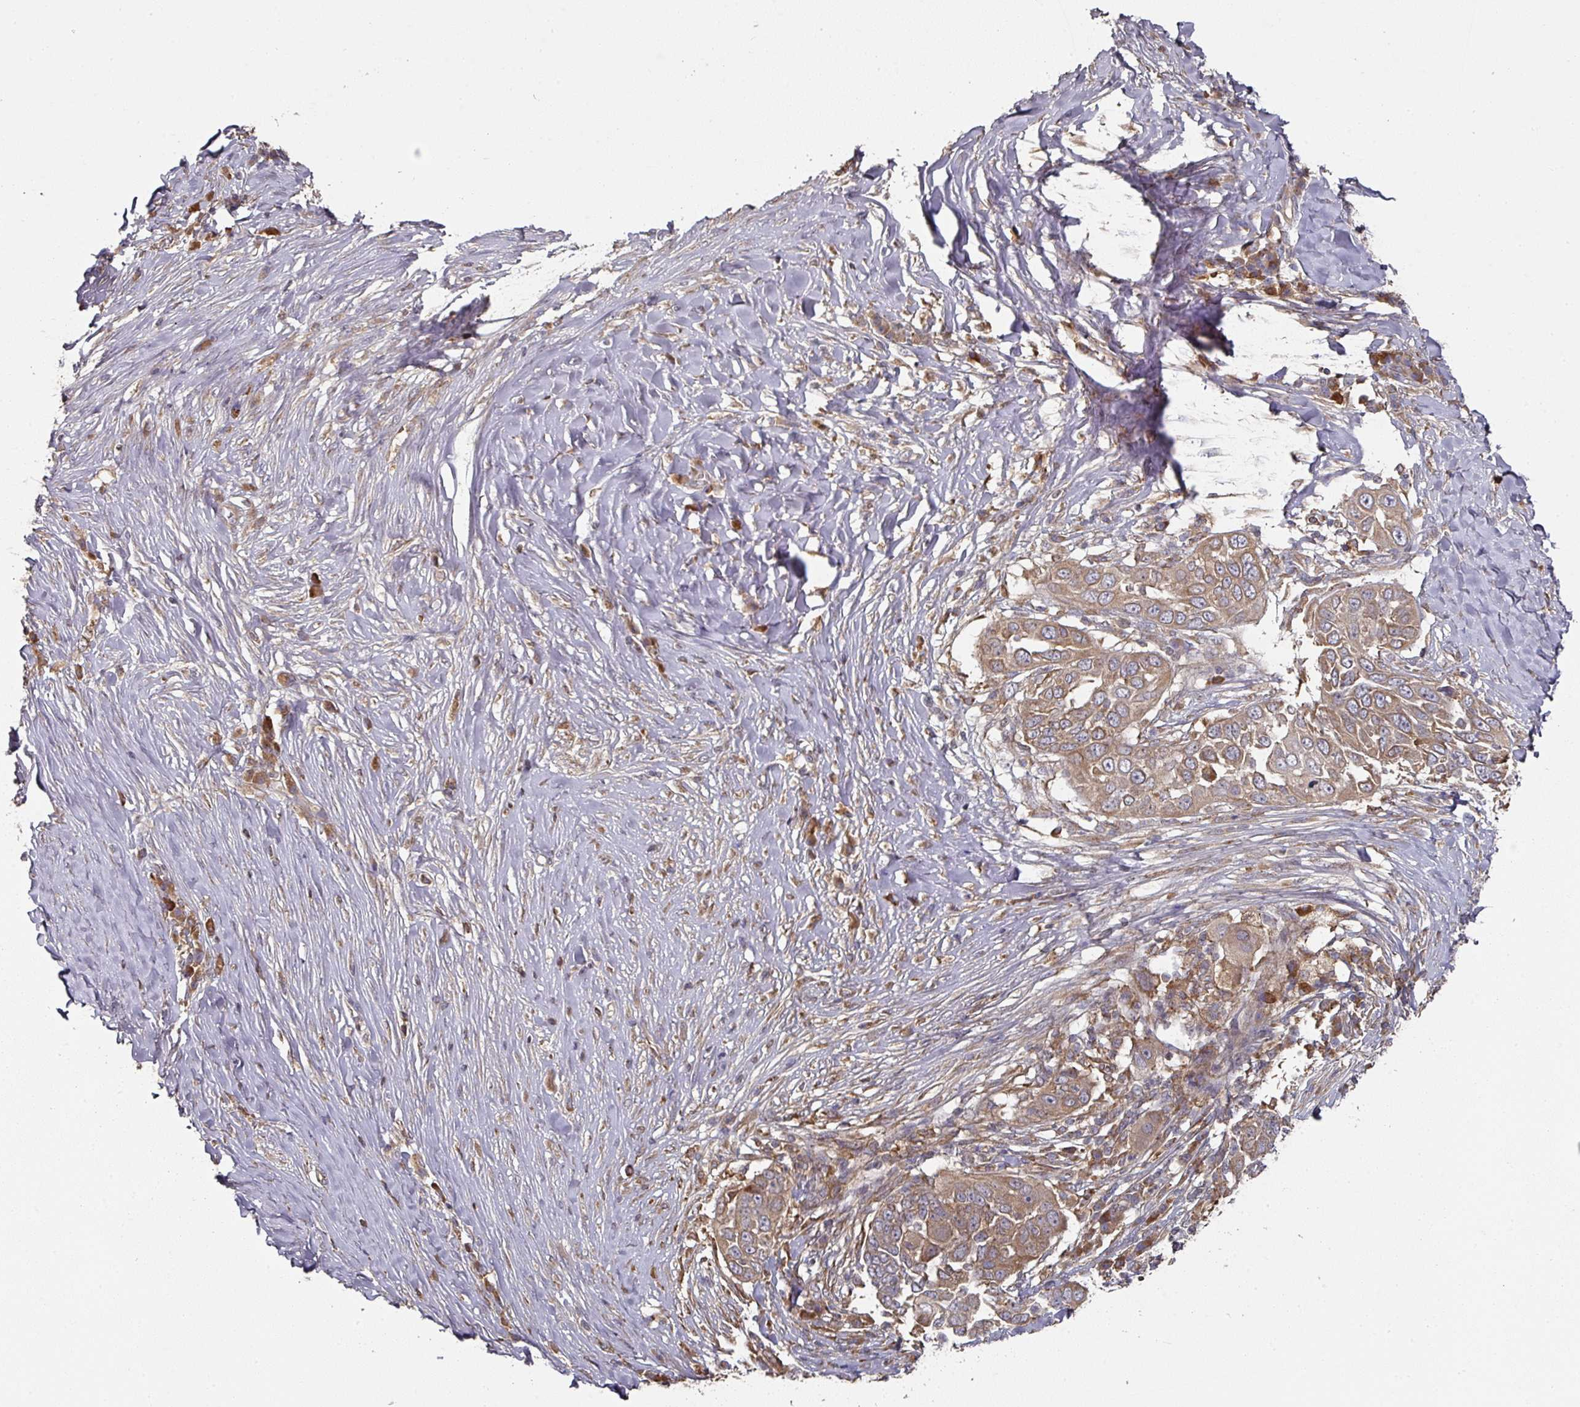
{"staining": {"intensity": "moderate", "quantity": ">75%", "location": "cytoplasmic/membranous"}, "tissue": "skin cancer", "cell_type": "Tumor cells", "image_type": "cancer", "snomed": [{"axis": "morphology", "description": "Squamous cell carcinoma, NOS"}, {"axis": "topography", "description": "Skin"}], "caption": "Human skin cancer stained with a protein marker demonstrates moderate staining in tumor cells.", "gene": "CEP95", "patient": {"sex": "female", "age": 44}}